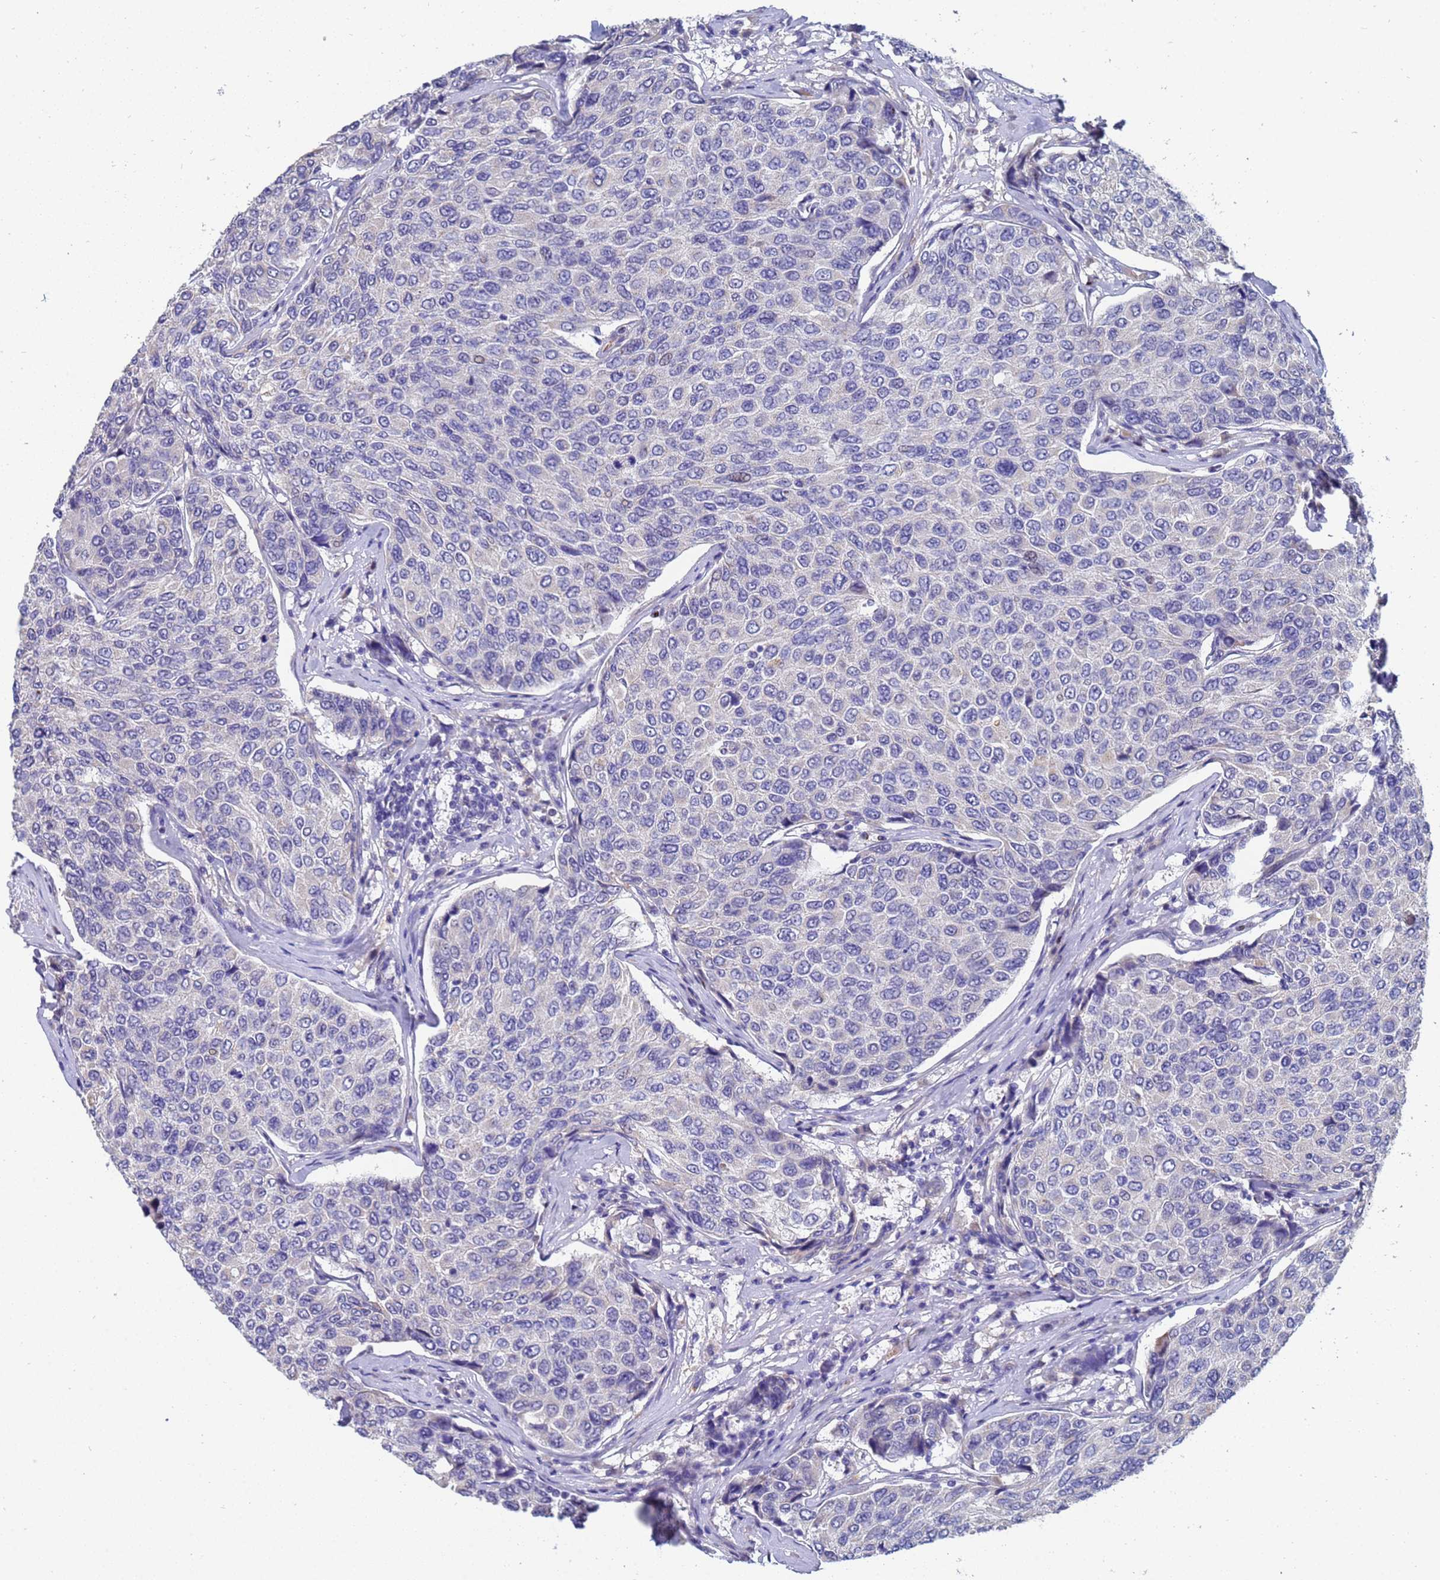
{"staining": {"intensity": "negative", "quantity": "none", "location": "none"}, "tissue": "breast cancer", "cell_type": "Tumor cells", "image_type": "cancer", "snomed": [{"axis": "morphology", "description": "Duct carcinoma"}, {"axis": "topography", "description": "Breast"}], "caption": "Immunohistochemistry (IHC) histopathology image of human breast cancer stained for a protein (brown), which shows no positivity in tumor cells.", "gene": "IHO1", "patient": {"sex": "female", "age": 55}}